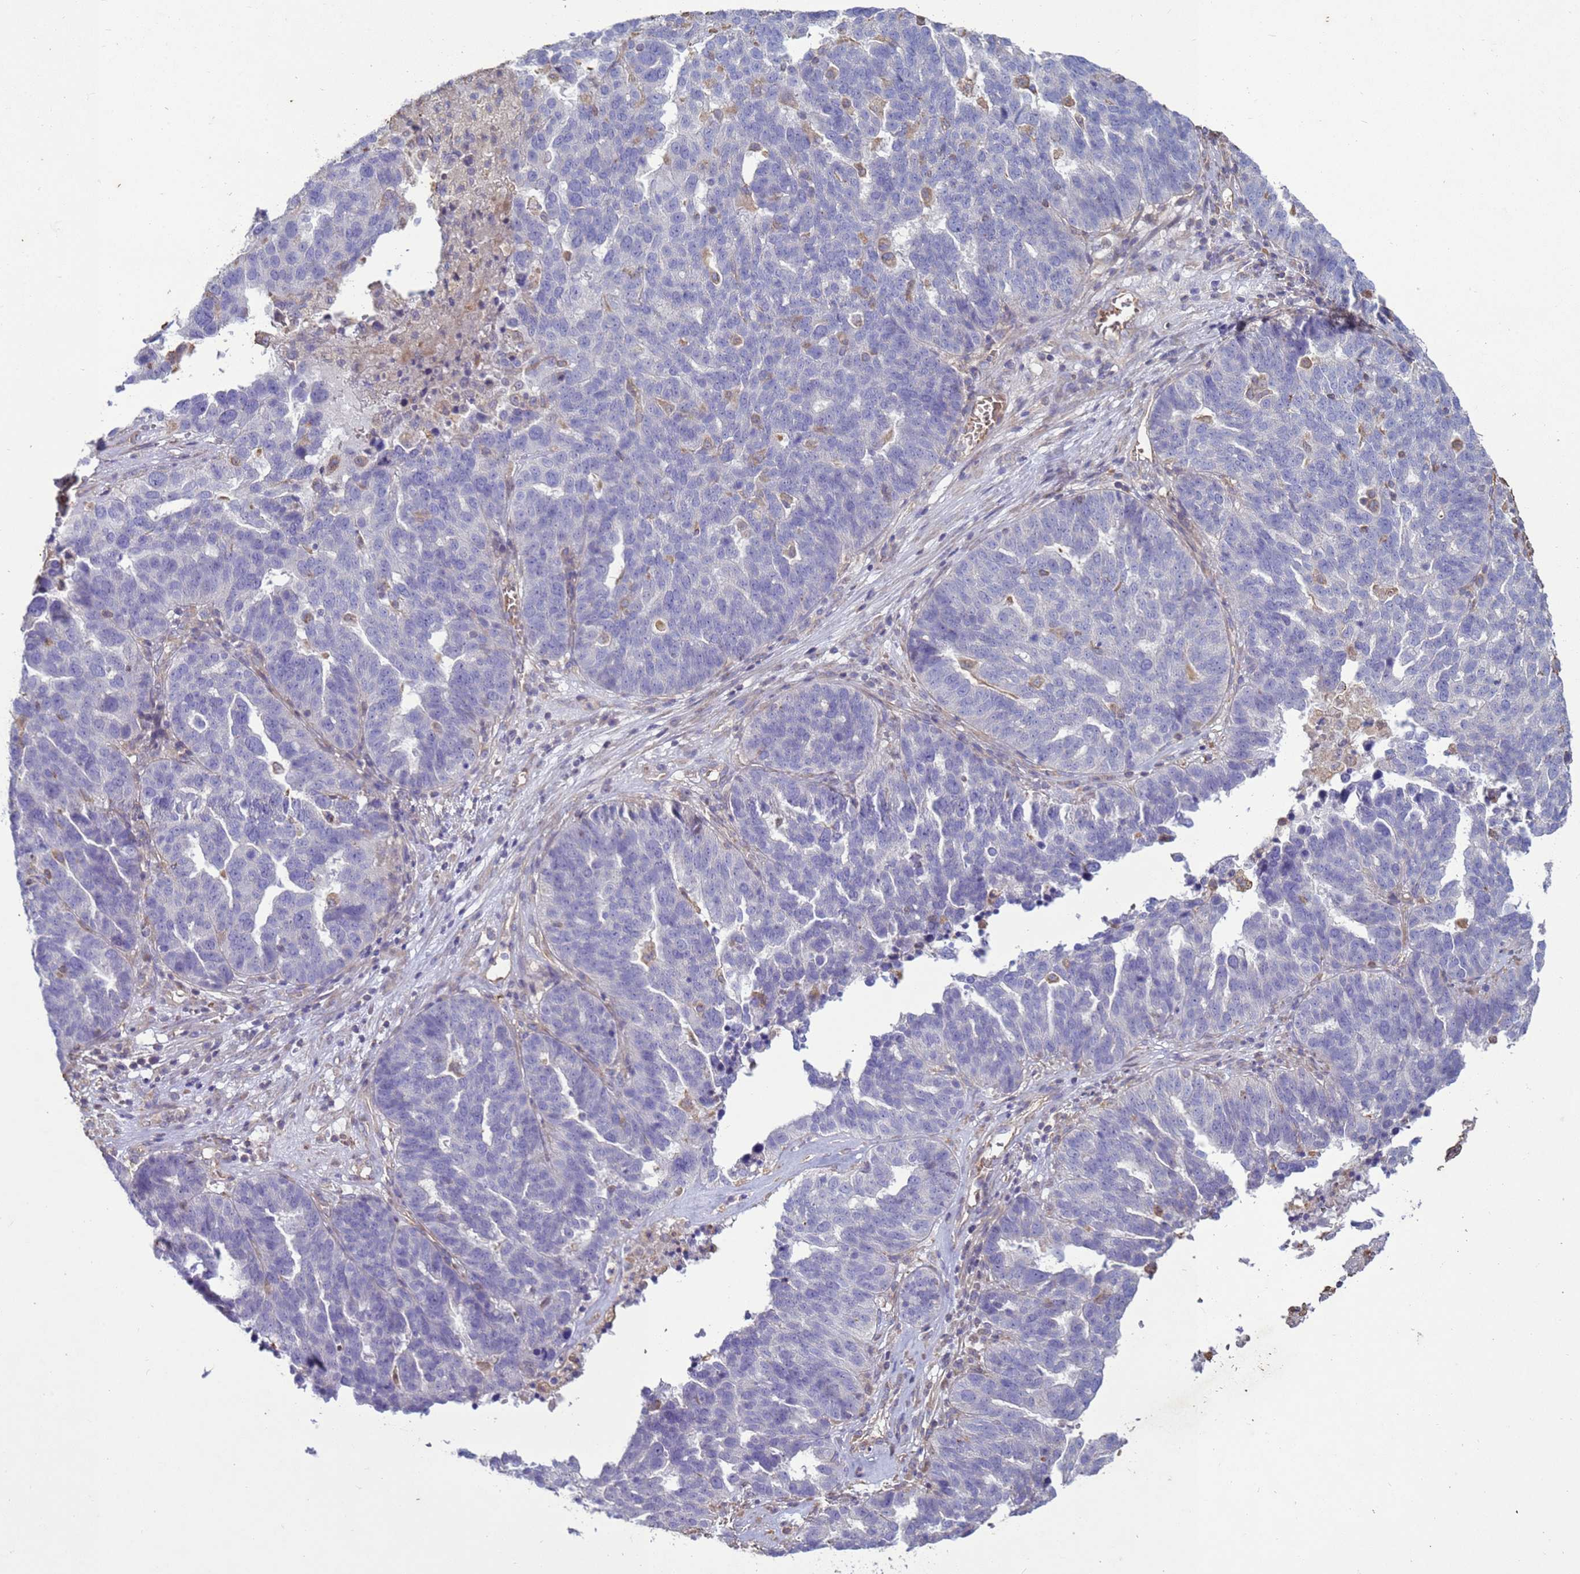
{"staining": {"intensity": "negative", "quantity": "none", "location": "none"}, "tissue": "ovarian cancer", "cell_type": "Tumor cells", "image_type": "cancer", "snomed": [{"axis": "morphology", "description": "Cystadenocarcinoma, serous, NOS"}, {"axis": "topography", "description": "Ovary"}], "caption": "High magnification brightfield microscopy of ovarian serous cystadenocarcinoma stained with DAB (3,3'-diaminobenzidine) (brown) and counterstained with hematoxylin (blue): tumor cells show no significant expression.", "gene": "SGIP1", "patient": {"sex": "female", "age": 59}}